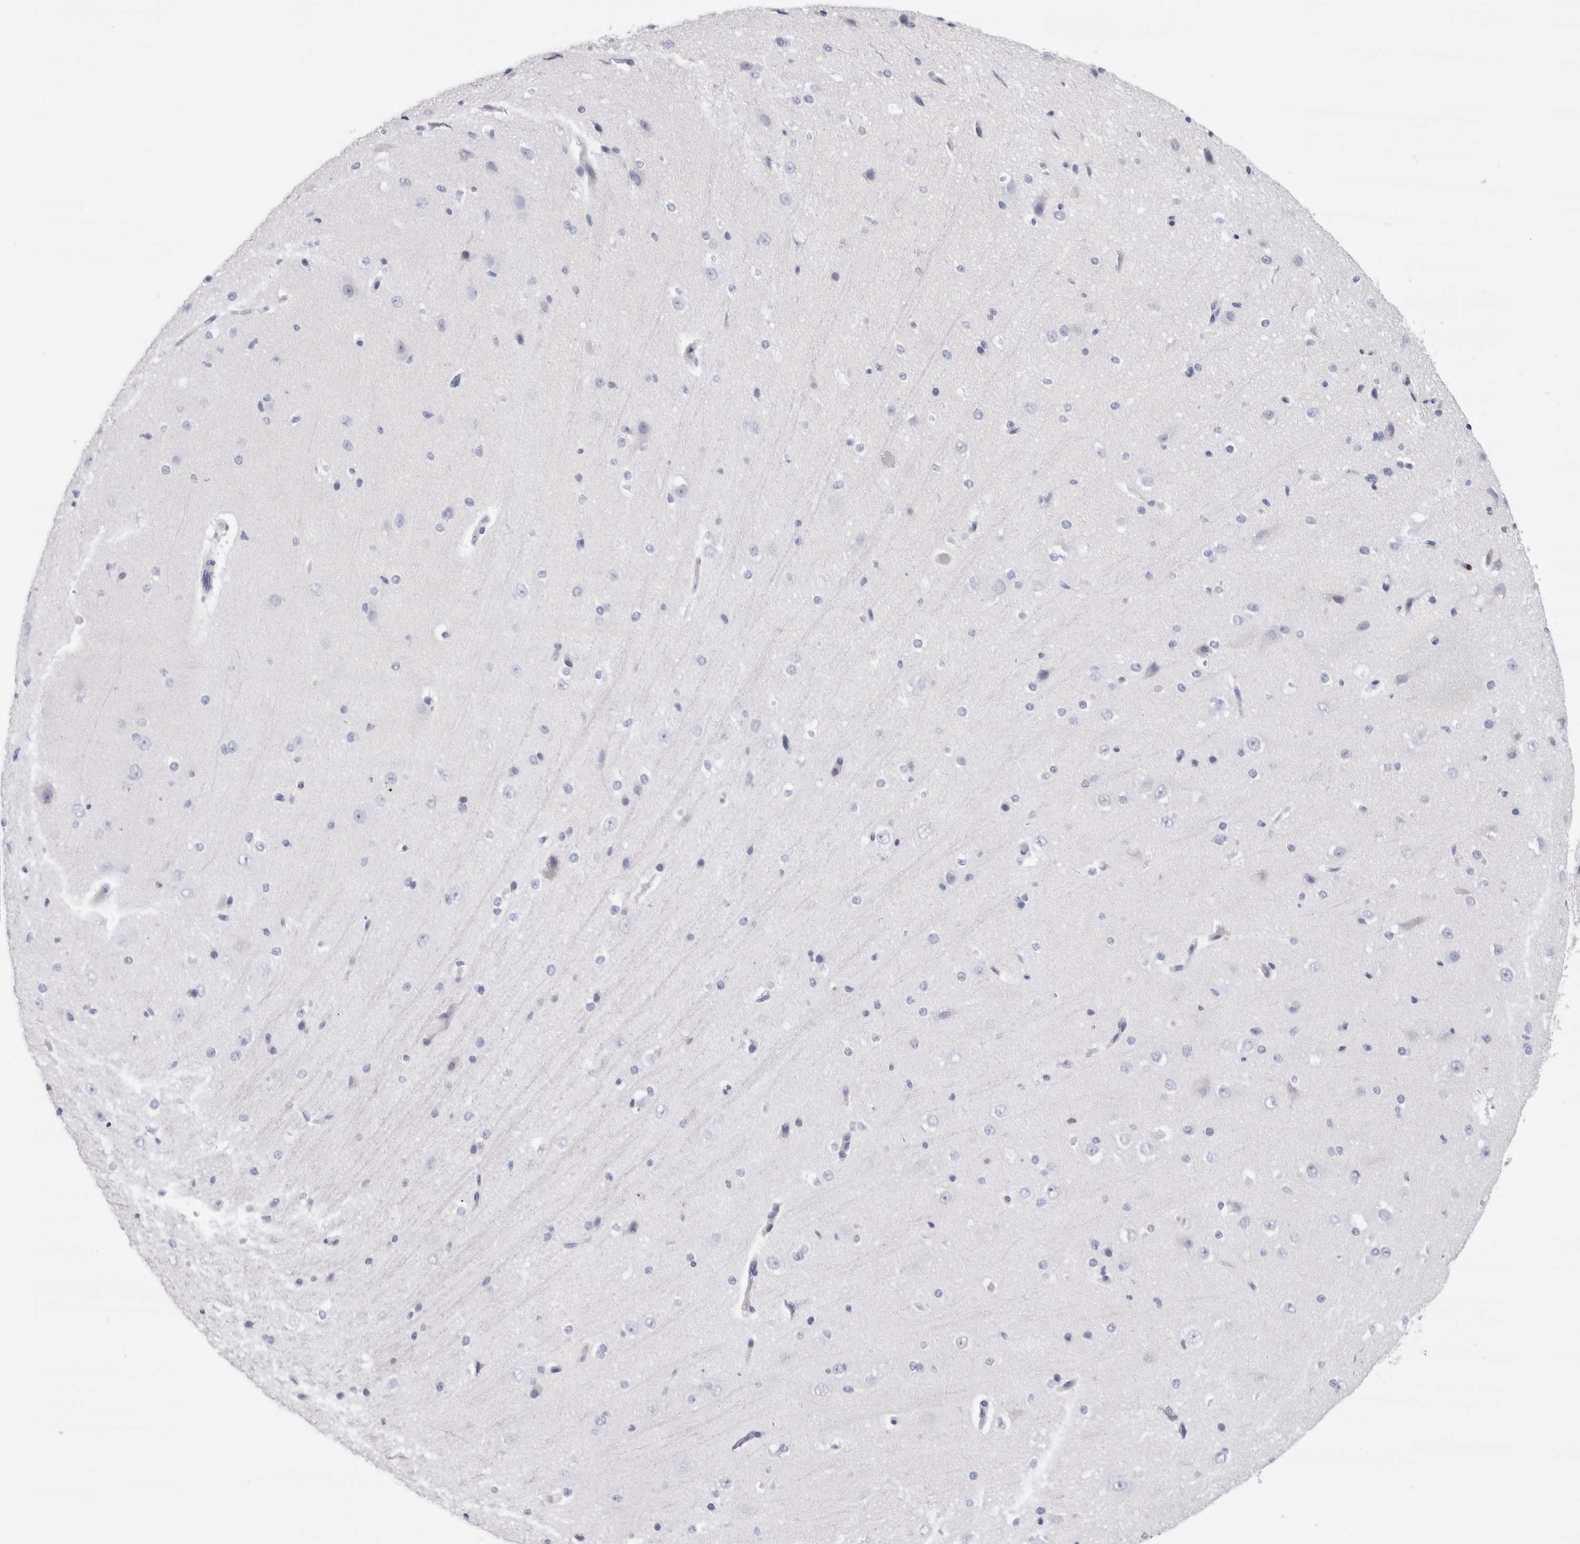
{"staining": {"intensity": "negative", "quantity": "none", "location": "none"}, "tissue": "cerebral cortex", "cell_type": "Endothelial cells", "image_type": "normal", "snomed": [{"axis": "morphology", "description": "Normal tissue, NOS"}, {"axis": "morphology", "description": "Developmental malformation"}, {"axis": "topography", "description": "Cerebral cortex"}], "caption": "Photomicrograph shows no protein positivity in endothelial cells of benign cerebral cortex.", "gene": "SLC10A5", "patient": {"sex": "female", "age": 30}}